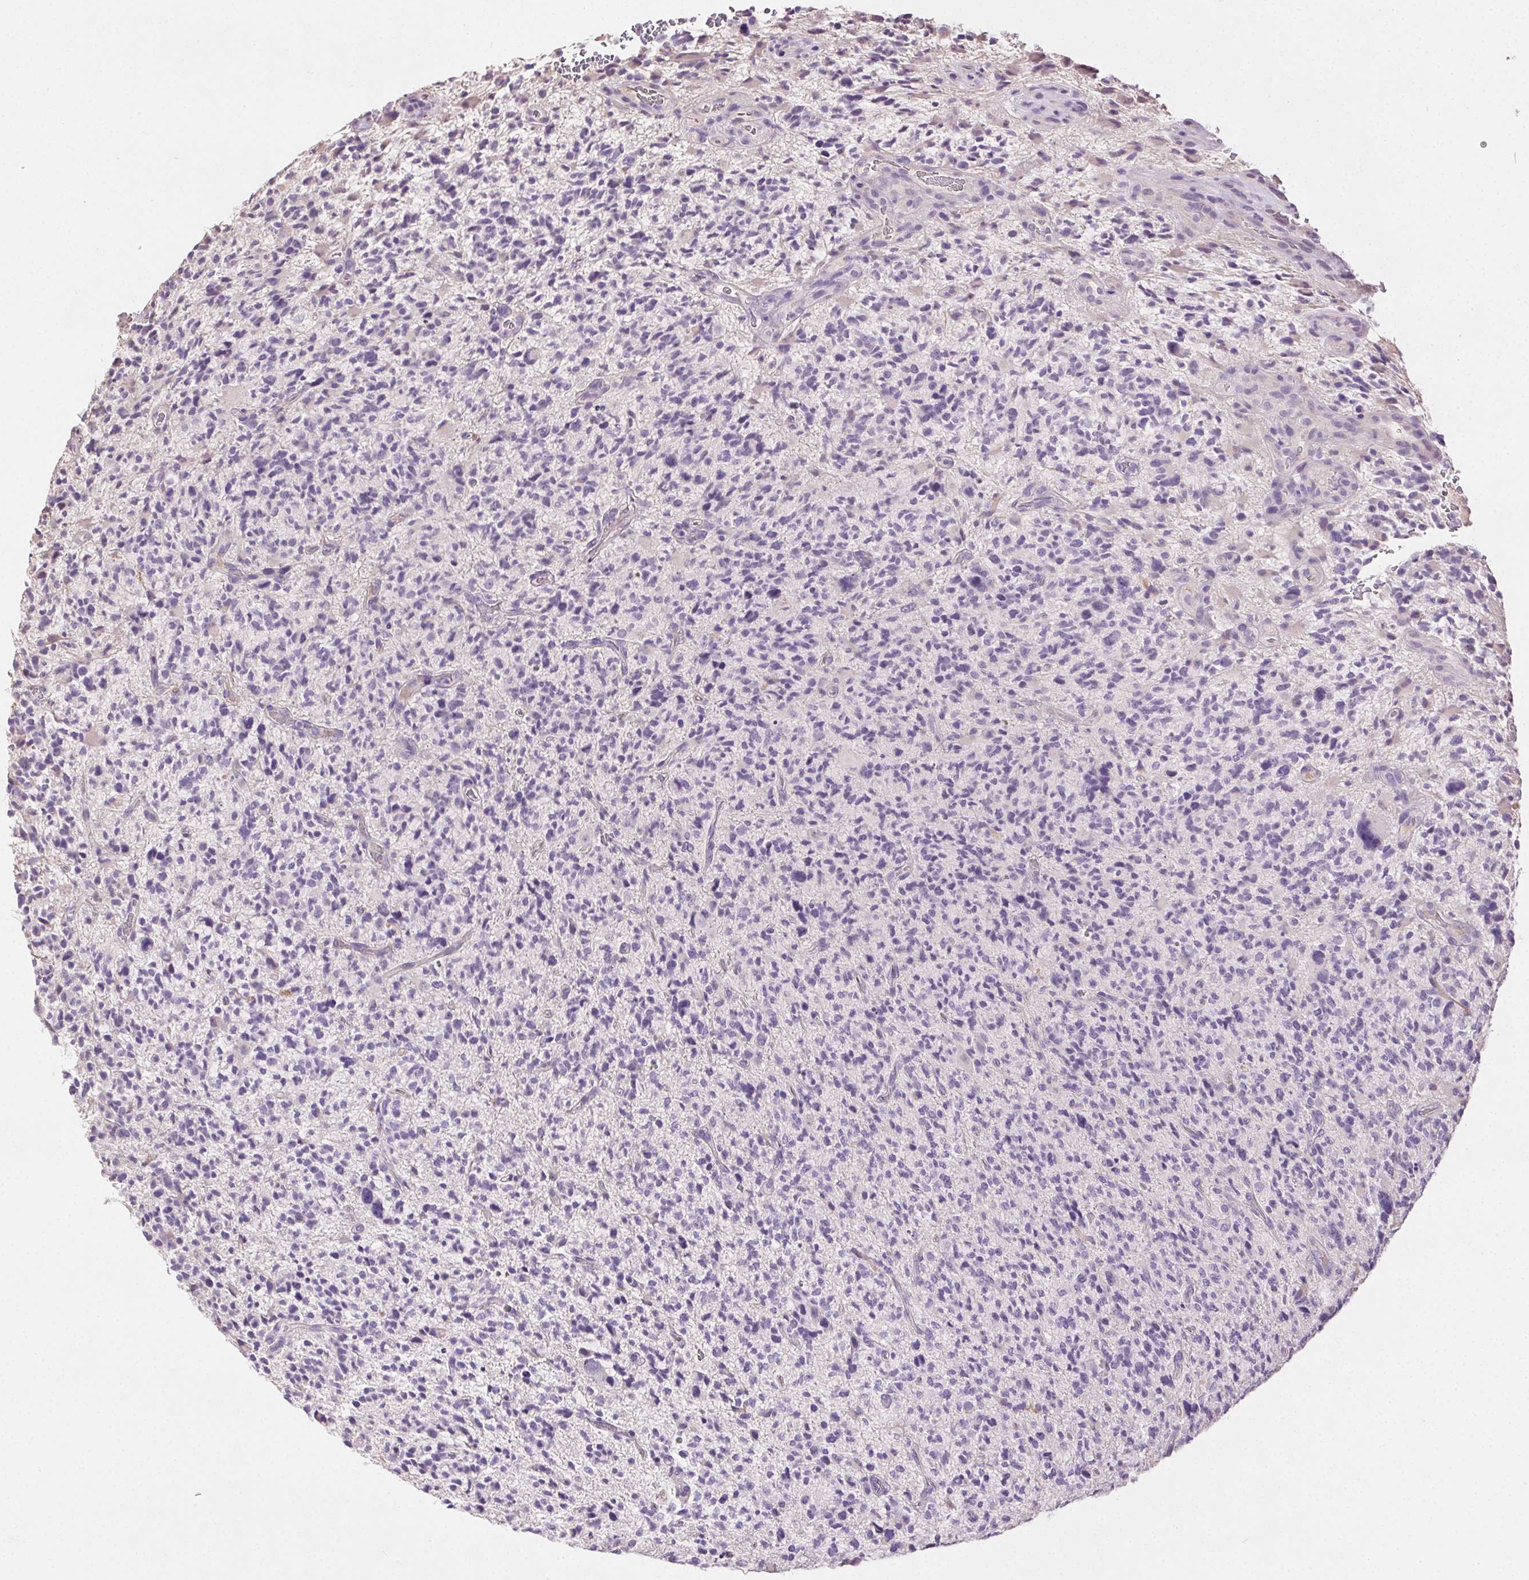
{"staining": {"intensity": "negative", "quantity": "none", "location": "none"}, "tissue": "glioma", "cell_type": "Tumor cells", "image_type": "cancer", "snomed": [{"axis": "morphology", "description": "Glioma, malignant, High grade"}, {"axis": "topography", "description": "Brain"}], "caption": "DAB (3,3'-diaminobenzidine) immunohistochemical staining of glioma reveals no significant expression in tumor cells.", "gene": "SYCE2", "patient": {"sex": "female", "age": 71}}